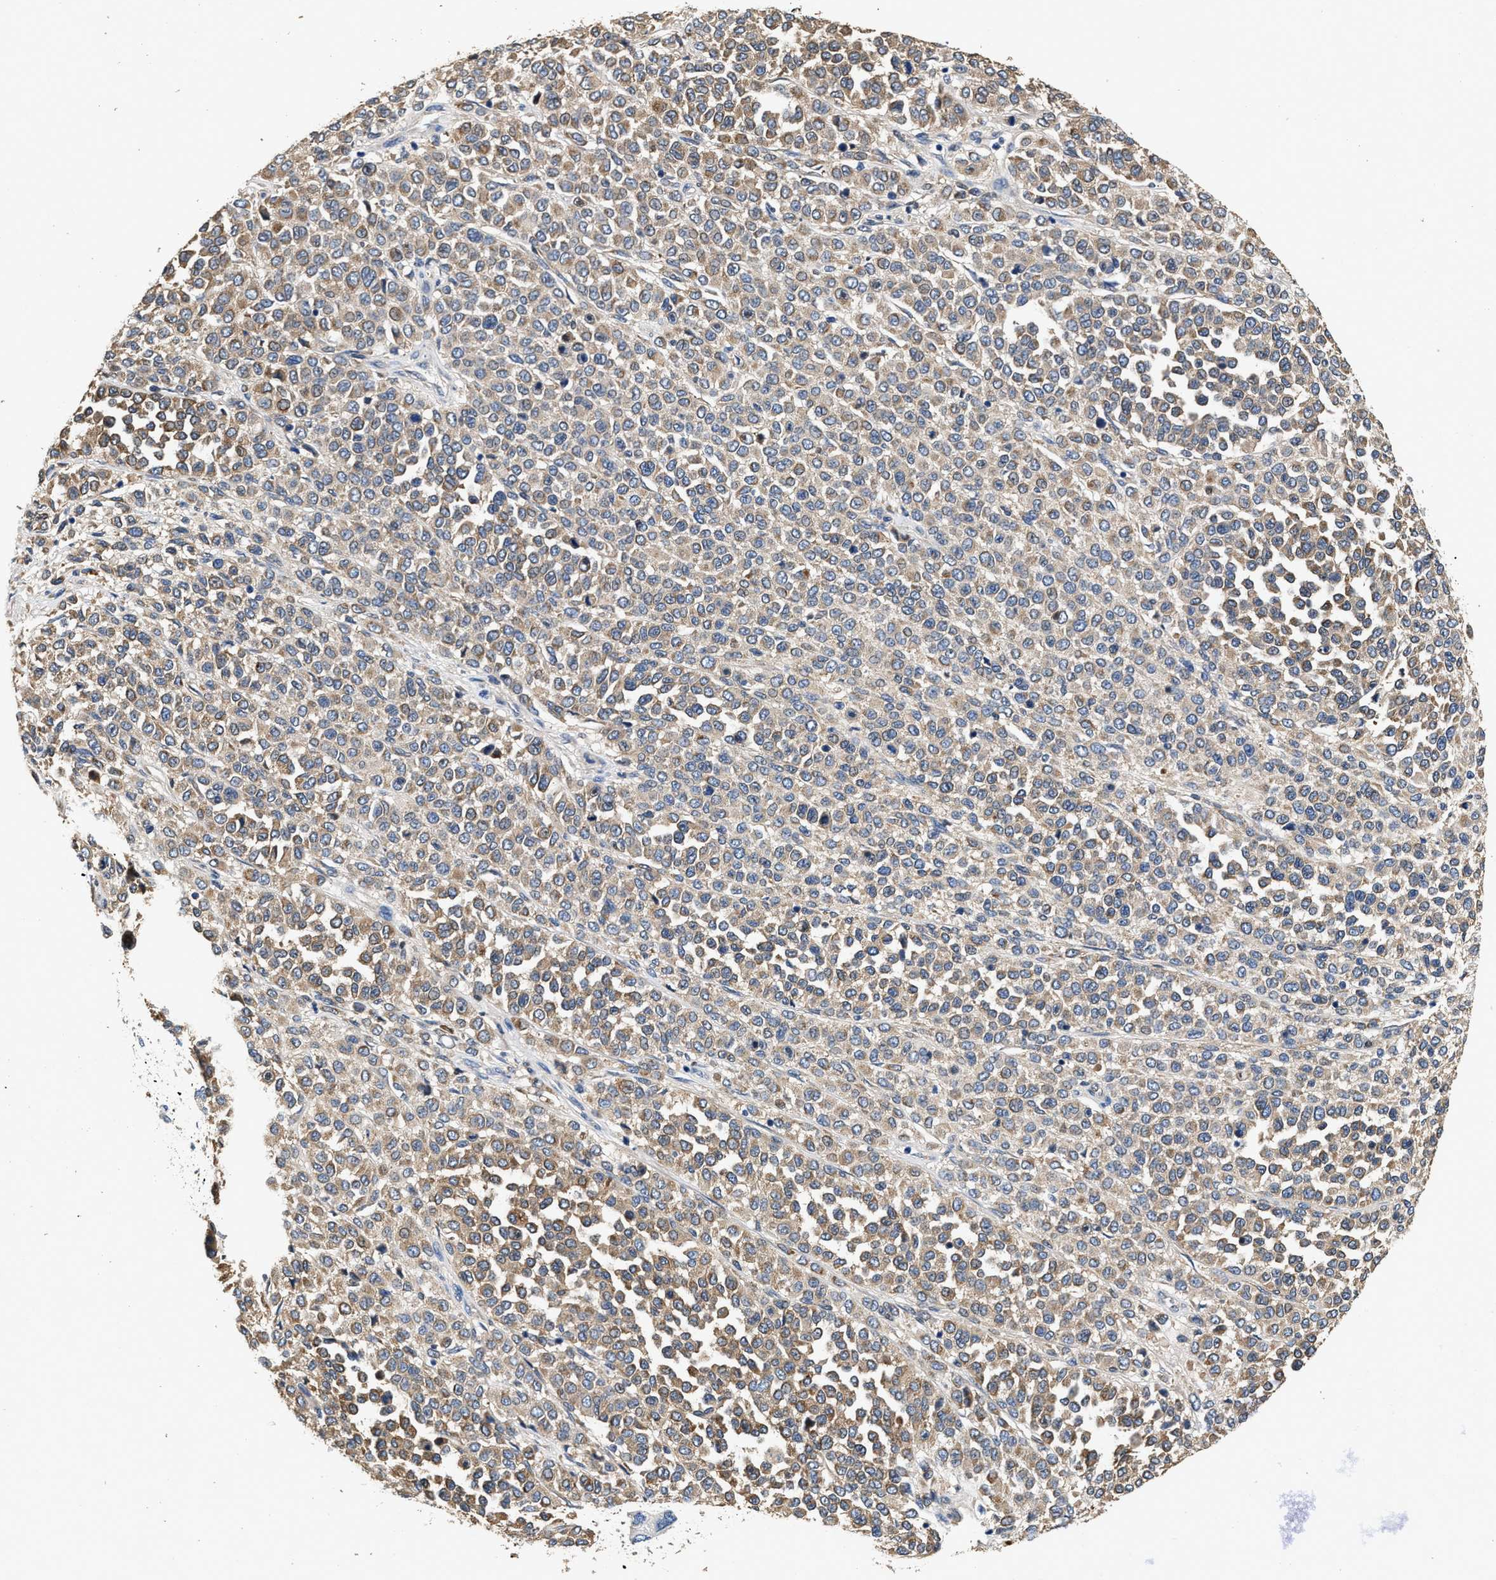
{"staining": {"intensity": "moderate", "quantity": ">75%", "location": "cytoplasmic/membranous"}, "tissue": "melanoma", "cell_type": "Tumor cells", "image_type": "cancer", "snomed": [{"axis": "morphology", "description": "Malignant melanoma, Metastatic site"}, {"axis": "topography", "description": "Pancreas"}], "caption": "Melanoma stained with a protein marker shows moderate staining in tumor cells.", "gene": "PEG10", "patient": {"sex": "female", "age": 30}}